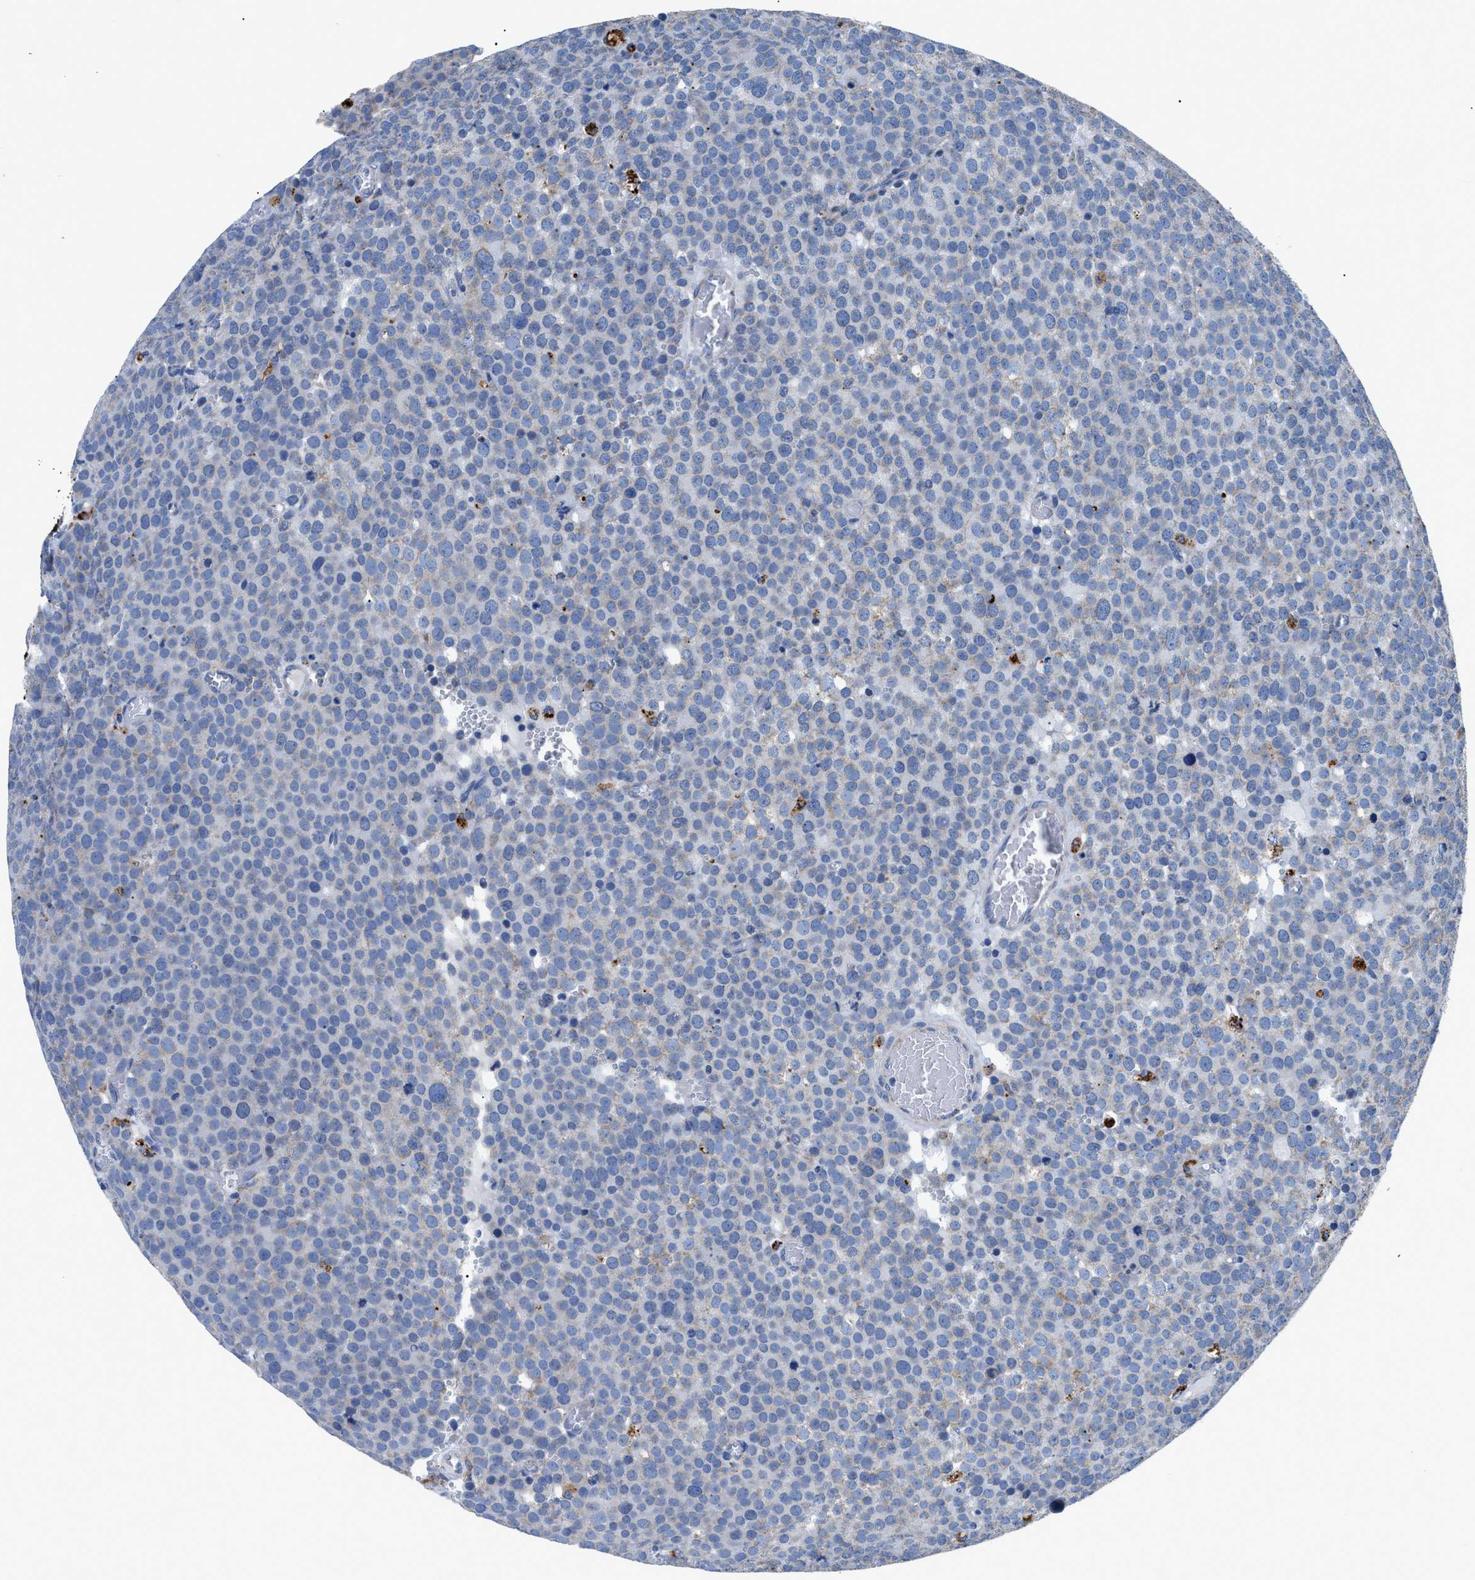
{"staining": {"intensity": "negative", "quantity": "none", "location": "none"}, "tissue": "testis cancer", "cell_type": "Tumor cells", "image_type": "cancer", "snomed": [{"axis": "morphology", "description": "Normal tissue, NOS"}, {"axis": "morphology", "description": "Seminoma, NOS"}, {"axis": "topography", "description": "Testis"}], "caption": "Tumor cells are negative for protein expression in human testis cancer (seminoma).", "gene": "ZDHHC3", "patient": {"sex": "male", "age": 71}}